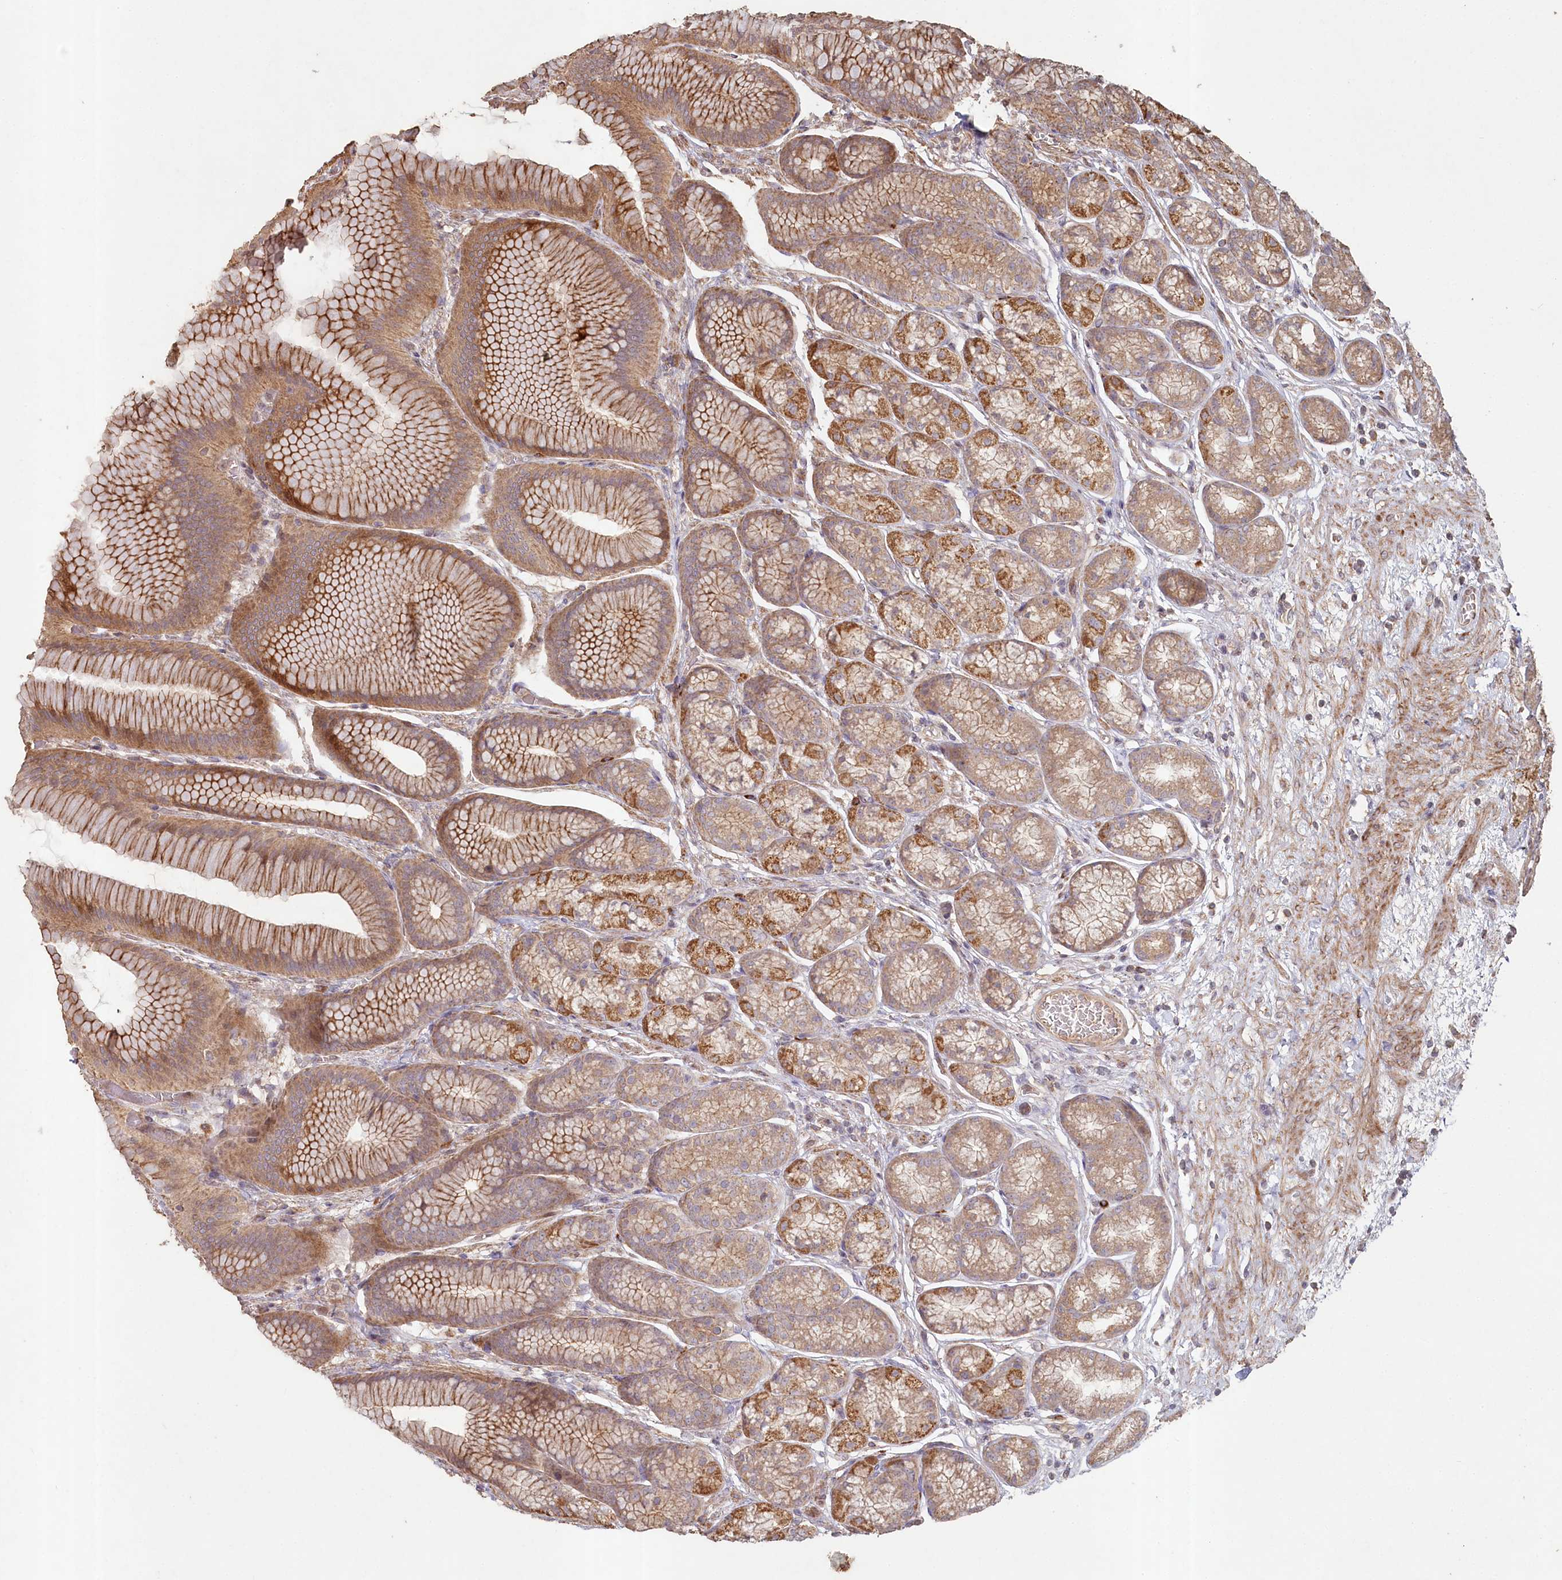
{"staining": {"intensity": "moderate", "quantity": ">75%", "location": "cytoplasmic/membranous"}, "tissue": "stomach", "cell_type": "Glandular cells", "image_type": "normal", "snomed": [{"axis": "morphology", "description": "Normal tissue, NOS"}, {"axis": "morphology", "description": "Adenocarcinoma, NOS"}, {"axis": "morphology", "description": "Adenocarcinoma, High grade"}, {"axis": "topography", "description": "Stomach, upper"}, {"axis": "topography", "description": "Stomach"}], "caption": "Immunohistochemical staining of benign stomach demonstrates moderate cytoplasmic/membranous protein positivity in about >75% of glandular cells. Nuclei are stained in blue.", "gene": "HAL", "patient": {"sex": "female", "age": 65}}